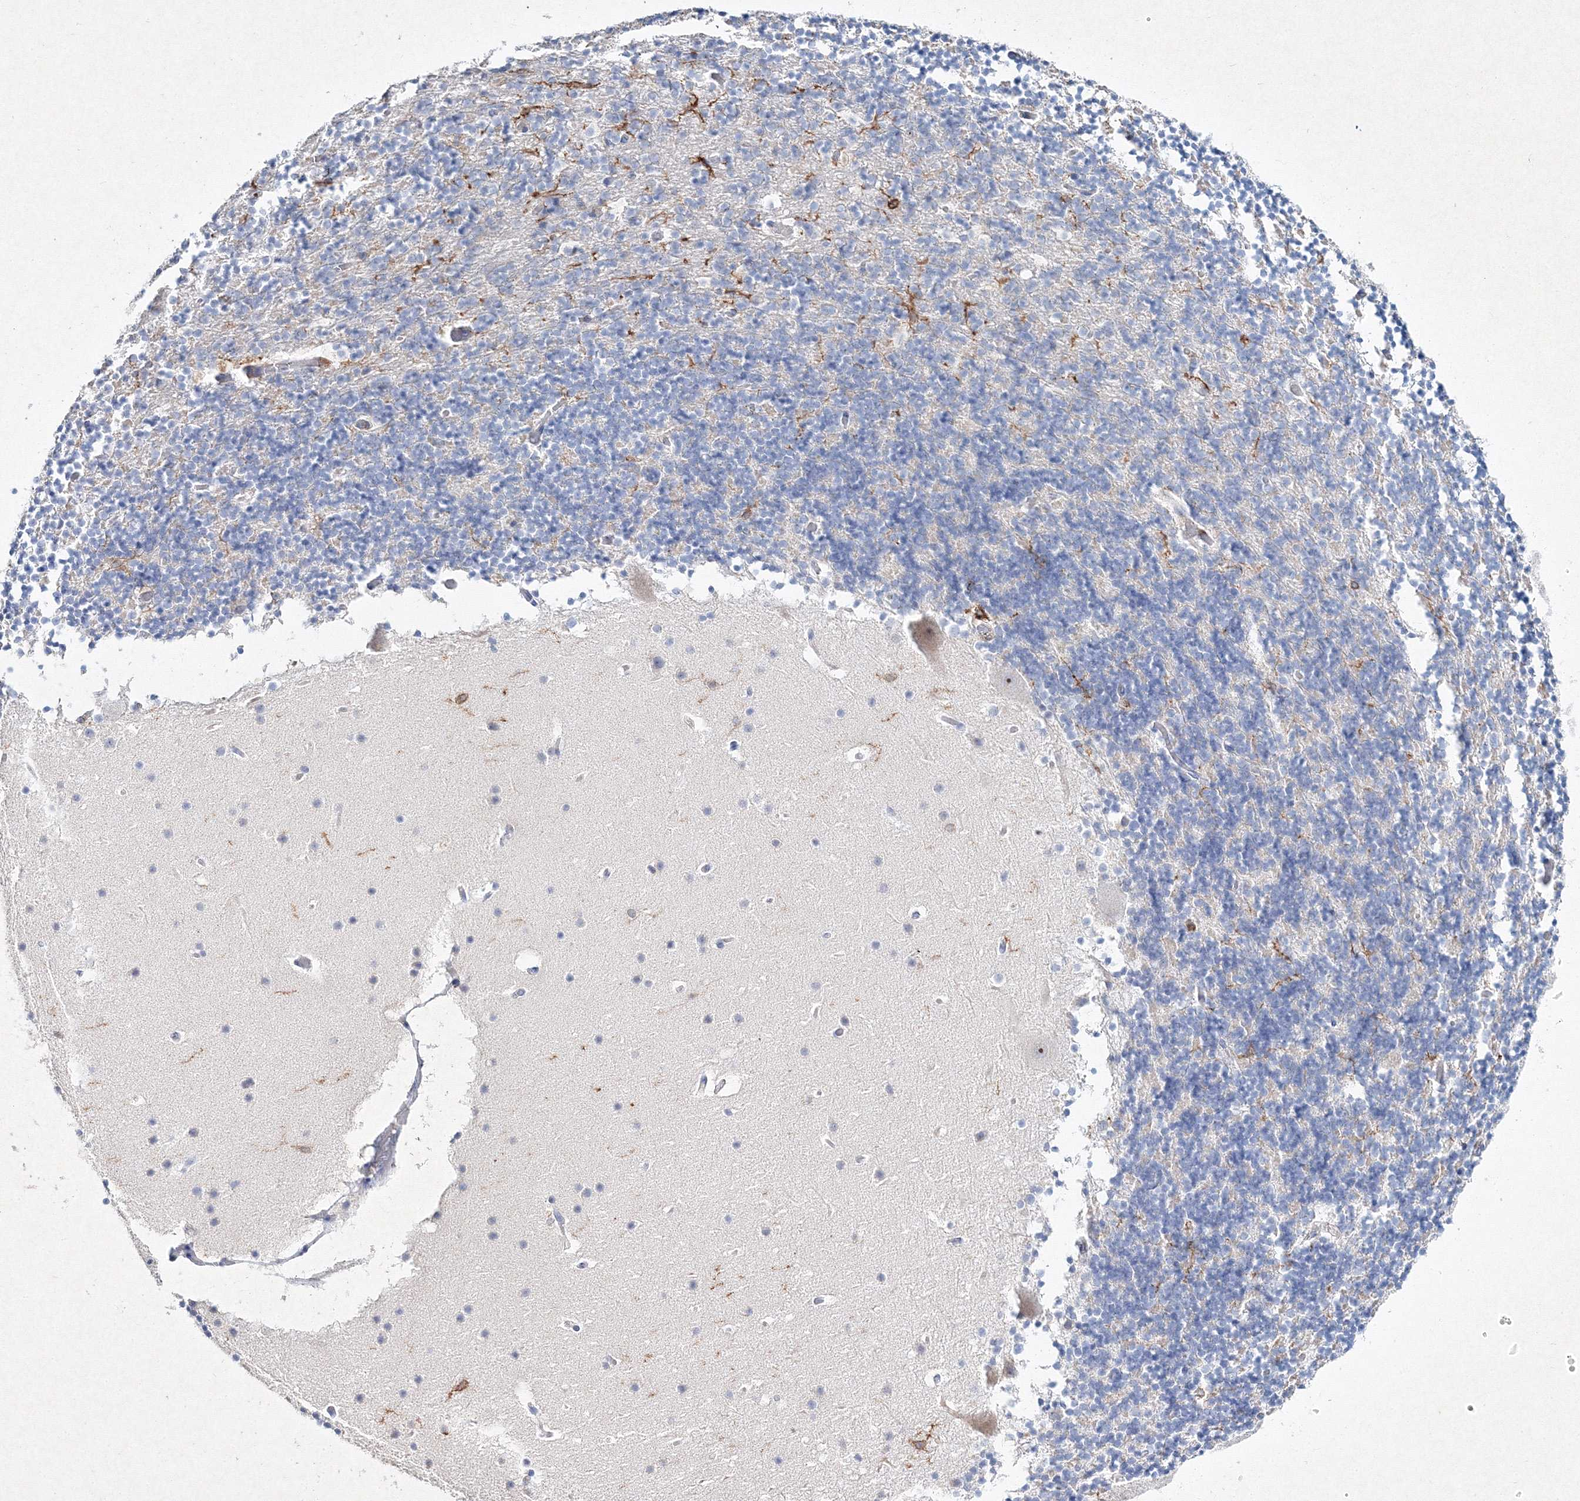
{"staining": {"intensity": "negative", "quantity": "none", "location": "none"}, "tissue": "cerebellum", "cell_type": "Cells in granular layer", "image_type": "normal", "snomed": [{"axis": "morphology", "description": "Normal tissue, NOS"}, {"axis": "topography", "description": "Cerebellum"}], "caption": "This is an IHC image of unremarkable cerebellum. There is no expression in cells in granular layer.", "gene": "HCST", "patient": {"sex": "male", "age": 57}}